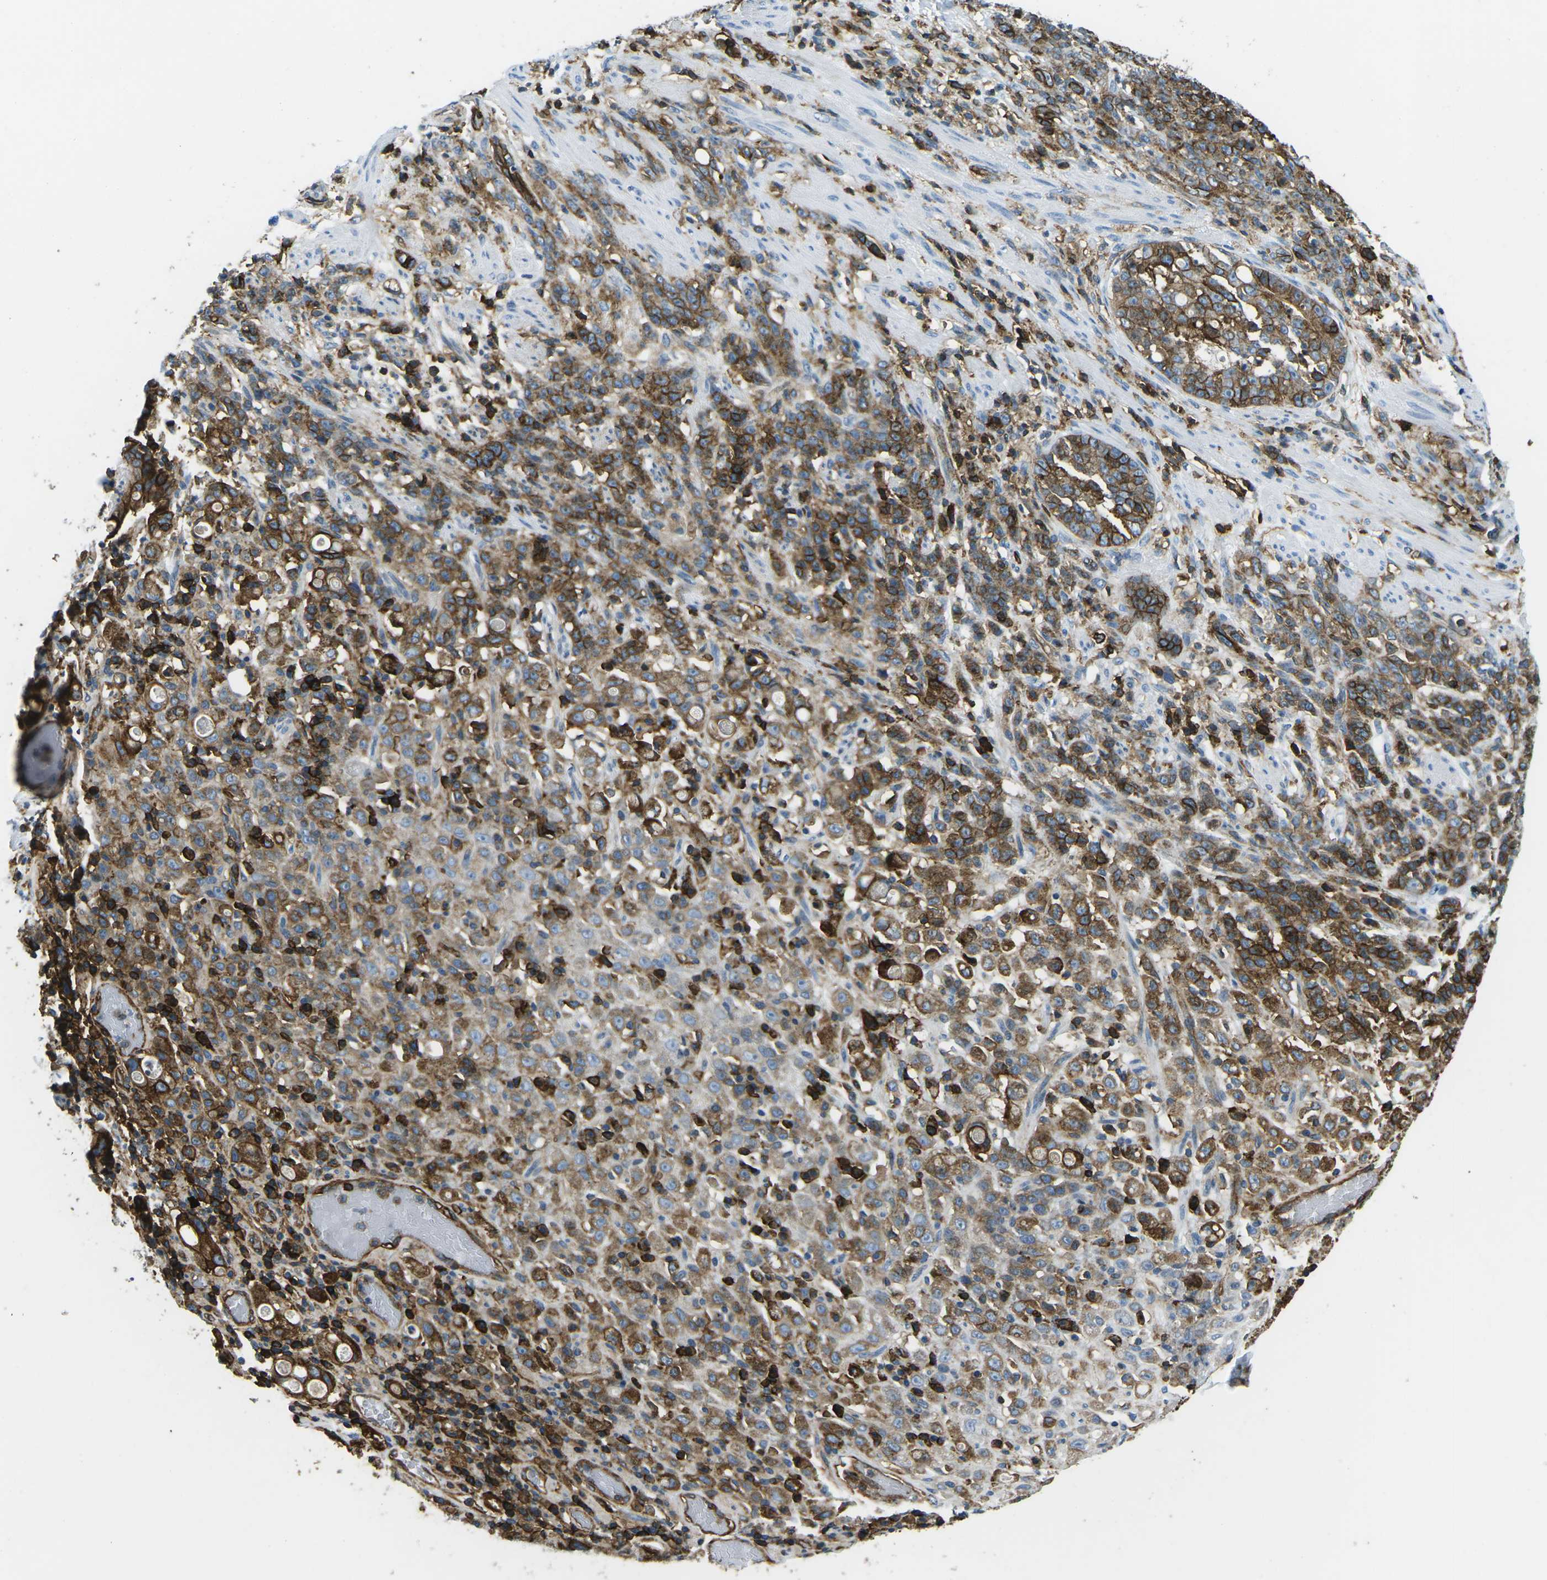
{"staining": {"intensity": "strong", "quantity": ">75%", "location": "cytoplasmic/membranous"}, "tissue": "stomach cancer", "cell_type": "Tumor cells", "image_type": "cancer", "snomed": [{"axis": "morphology", "description": "Adenocarcinoma, NOS"}, {"axis": "topography", "description": "Stomach, lower"}], "caption": "Strong cytoplasmic/membranous protein positivity is present in about >75% of tumor cells in stomach cancer.", "gene": "HLA-B", "patient": {"sex": "male", "age": 88}}